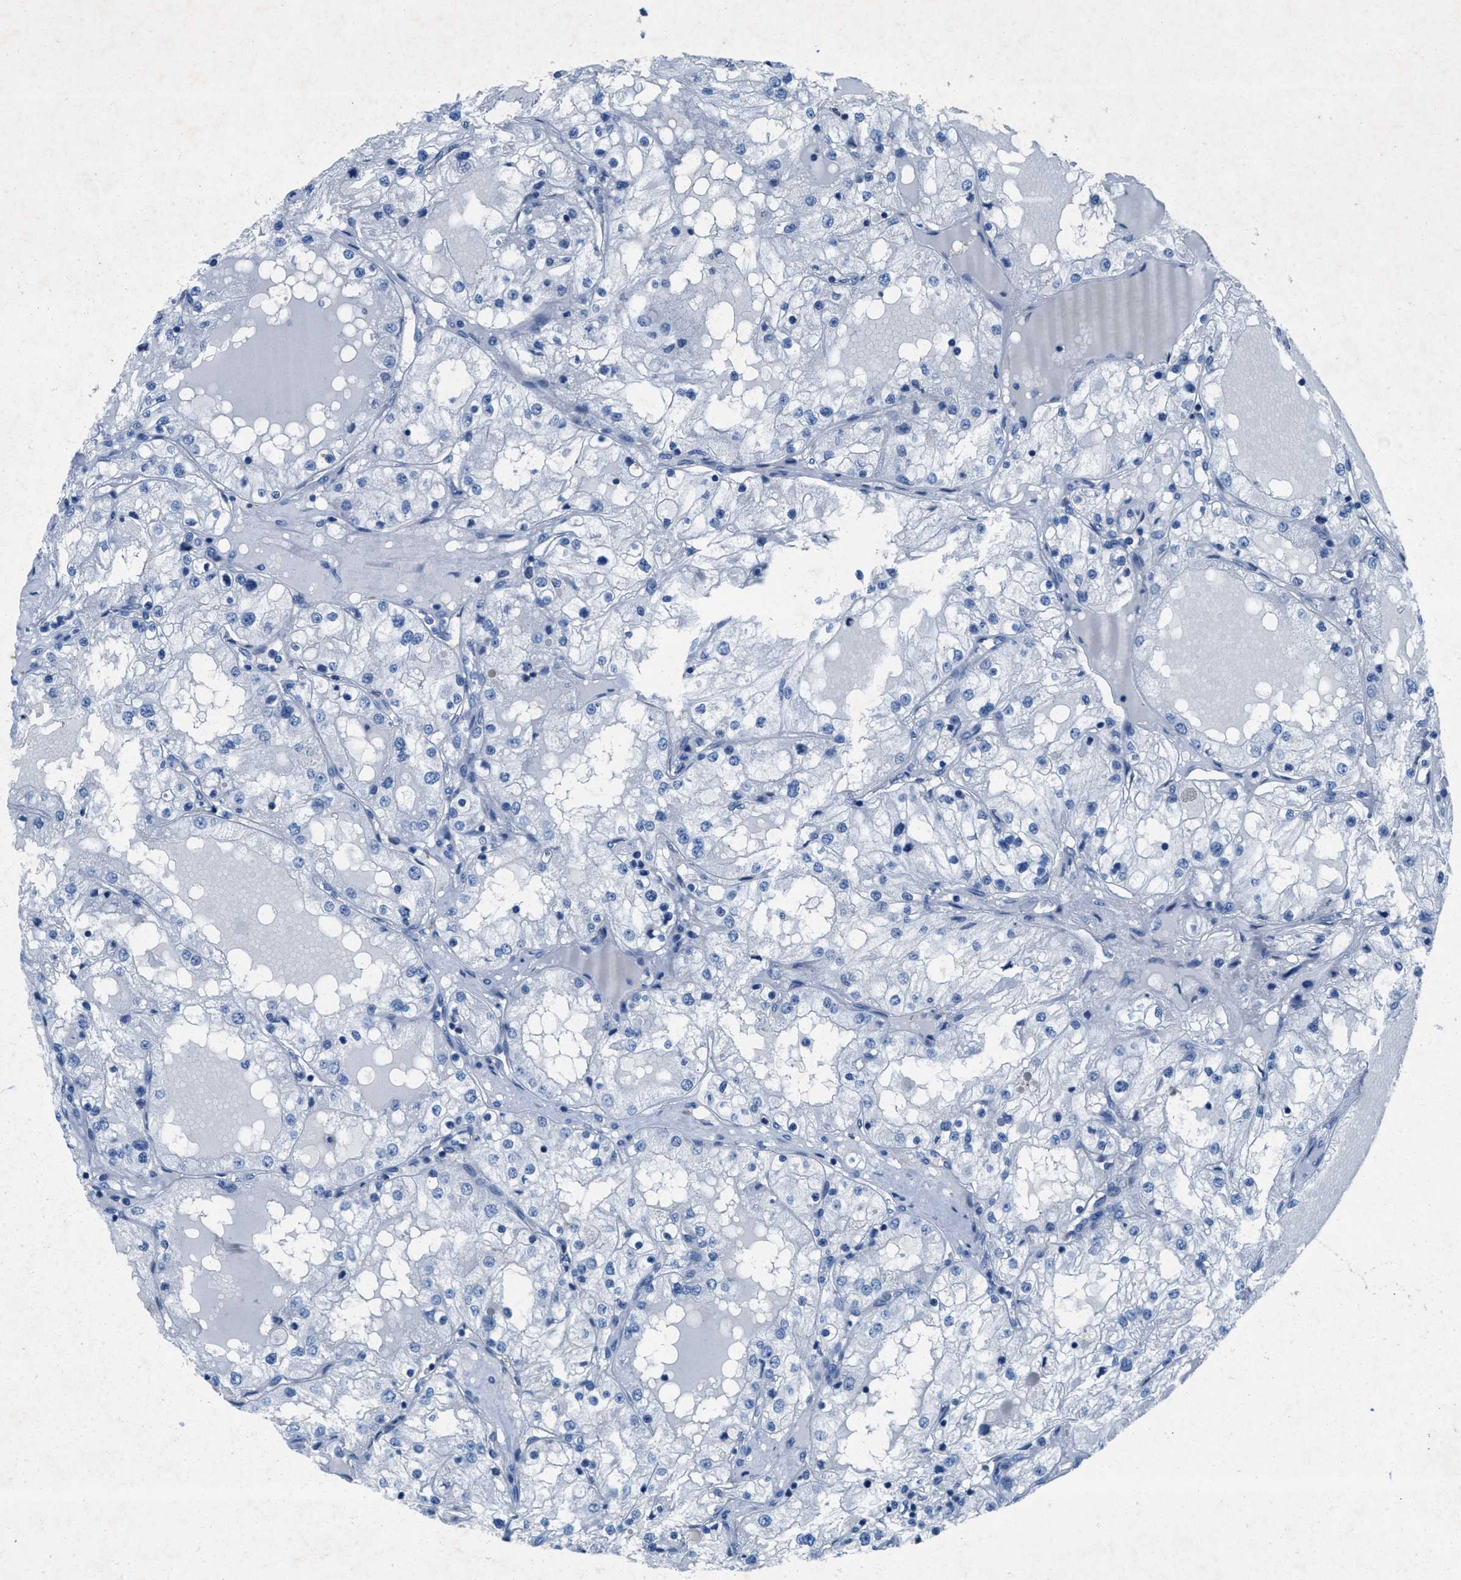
{"staining": {"intensity": "negative", "quantity": "none", "location": "none"}, "tissue": "renal cancer", "cell_type": "Tumor cells", "image_type": "cancer", "snomed": [{"axis": "morphology", "description": "Adenocarcinoma, NOS"}, {"axis": "topography", "description": "Kidney"}], "caption": "The immunohistochemistry (IHC) histopathology image has no significant expression in tumor cells of adenocarcinoma (renal) tissue.", "gene": "GALNT17", "patient": {"sex": "male", "age": 68}}